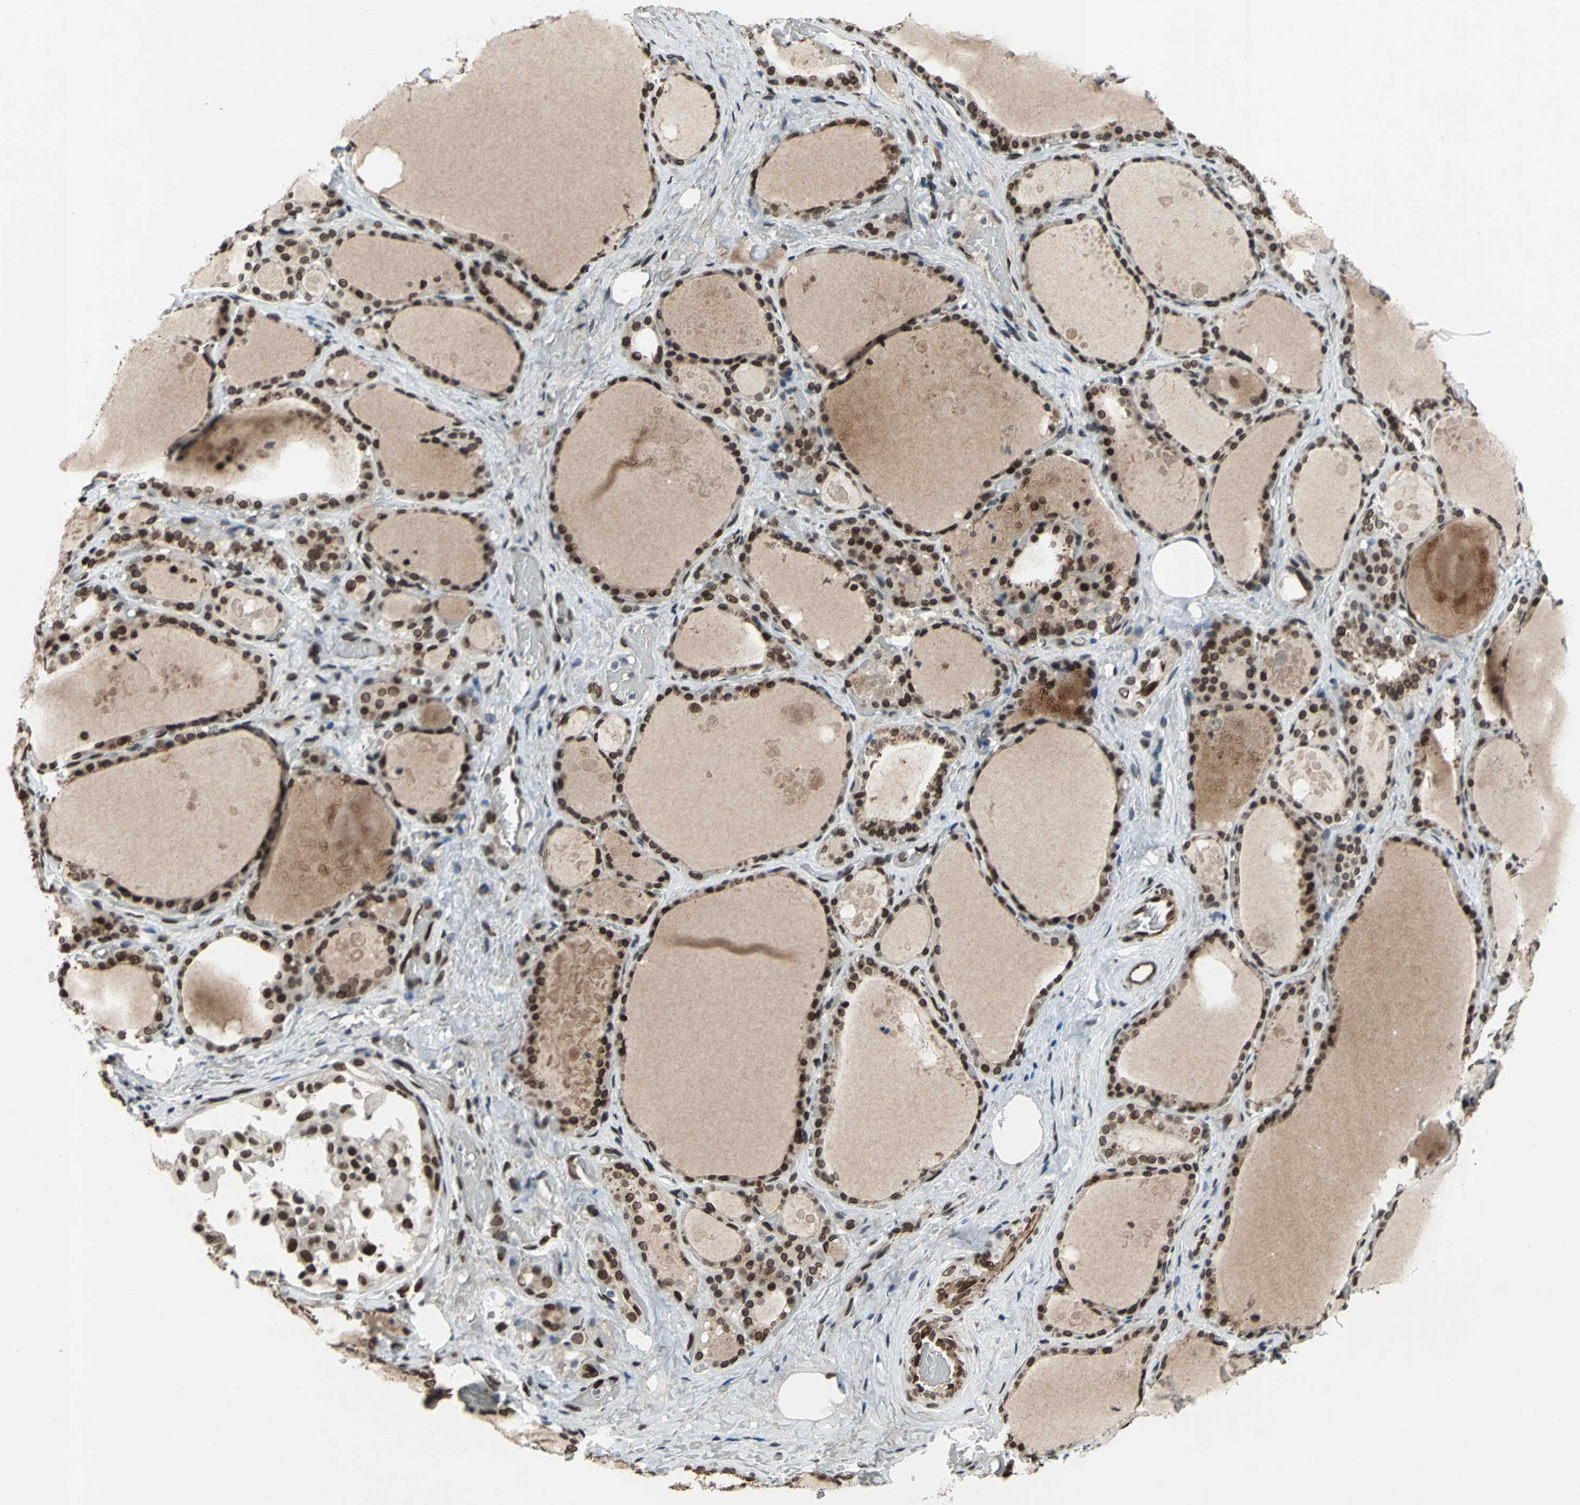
{"staining": {"intensity": "strong", "quantity": ">75%", "location": "cytoplasmic/membranous,nuclear"}, "tissue": "thyroid gland", "cell_type": "Glandular cells", "image_type": "normal", "snomed": [{"axis": "morphology", "description": "Normal tissue, NOS"}, {"axis": "topography", "description": "Thyroid gland"}], "caption": "Immunohistochemistry (IHC) histopathology image of unremarkable thyroid gland: thyroid gland stained using immunohistochemistry demonstrates high levels of strong protein expression localized specifically in the cytoplasmic/membranous,nuclear of glandular cells, appearing as a cytoplasmic/membranous,nuclear brown color.", "gene": "ISY1", "patient": {"sex": "male", "age": 61}}